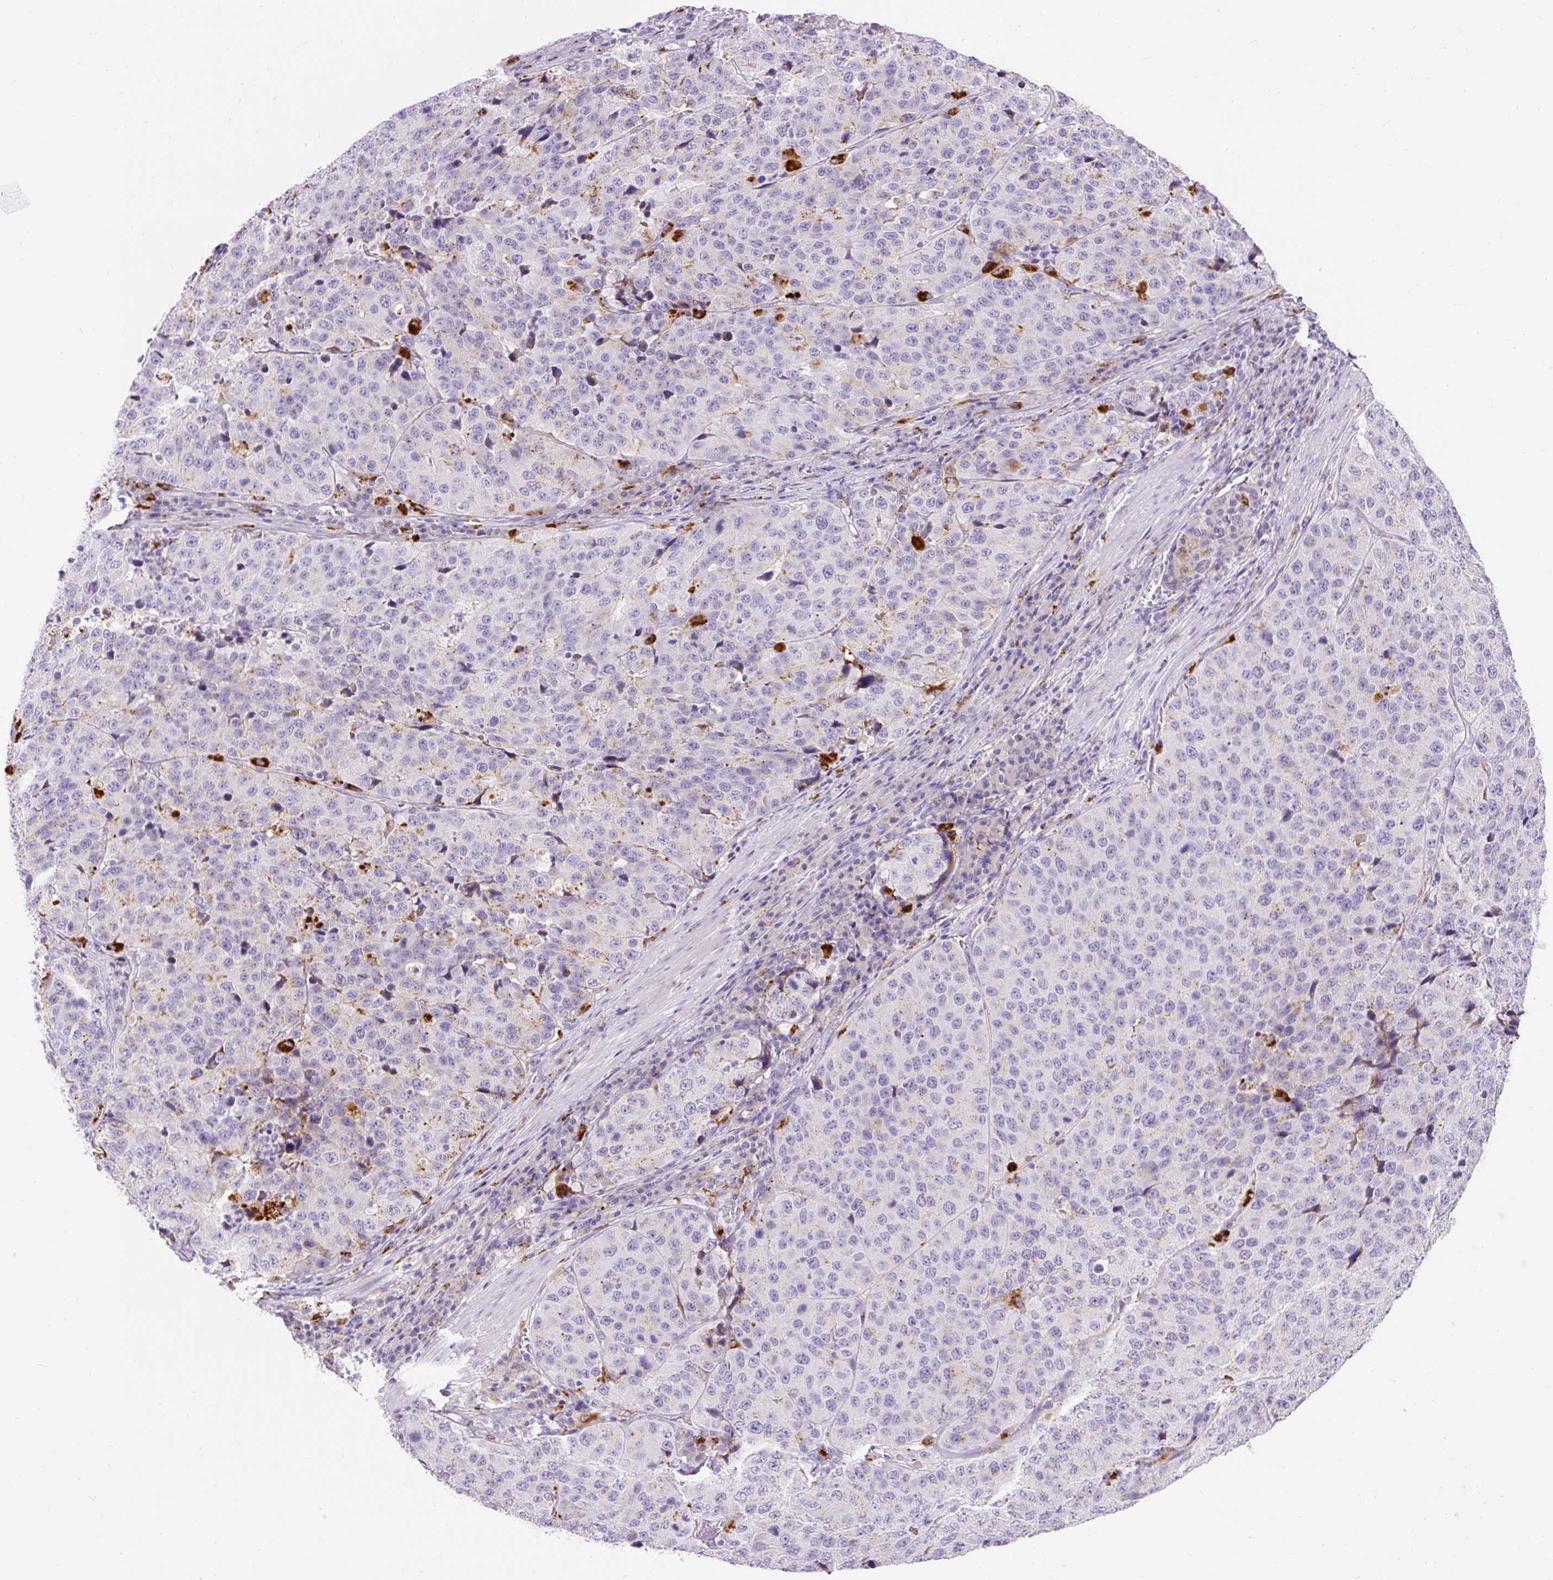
{"staining": {"intensity": "negative", "quantity": "none", "location": "none"}, "tissue": "stomach cancer", "cell_type": "Tumor cells", "image_type": "cancer", "snomed": [{"axis": "morphology", "description": "Adenocarcinoma, NOS"}, {"axis": "topography", "description": "Stomach"}], "caption": "Tumor cells are negative for protein expression in human stomach cancer (adenocarcinoma).", "gene": "TMEM150C", "patient": {"sex": "male", "age": 71}}